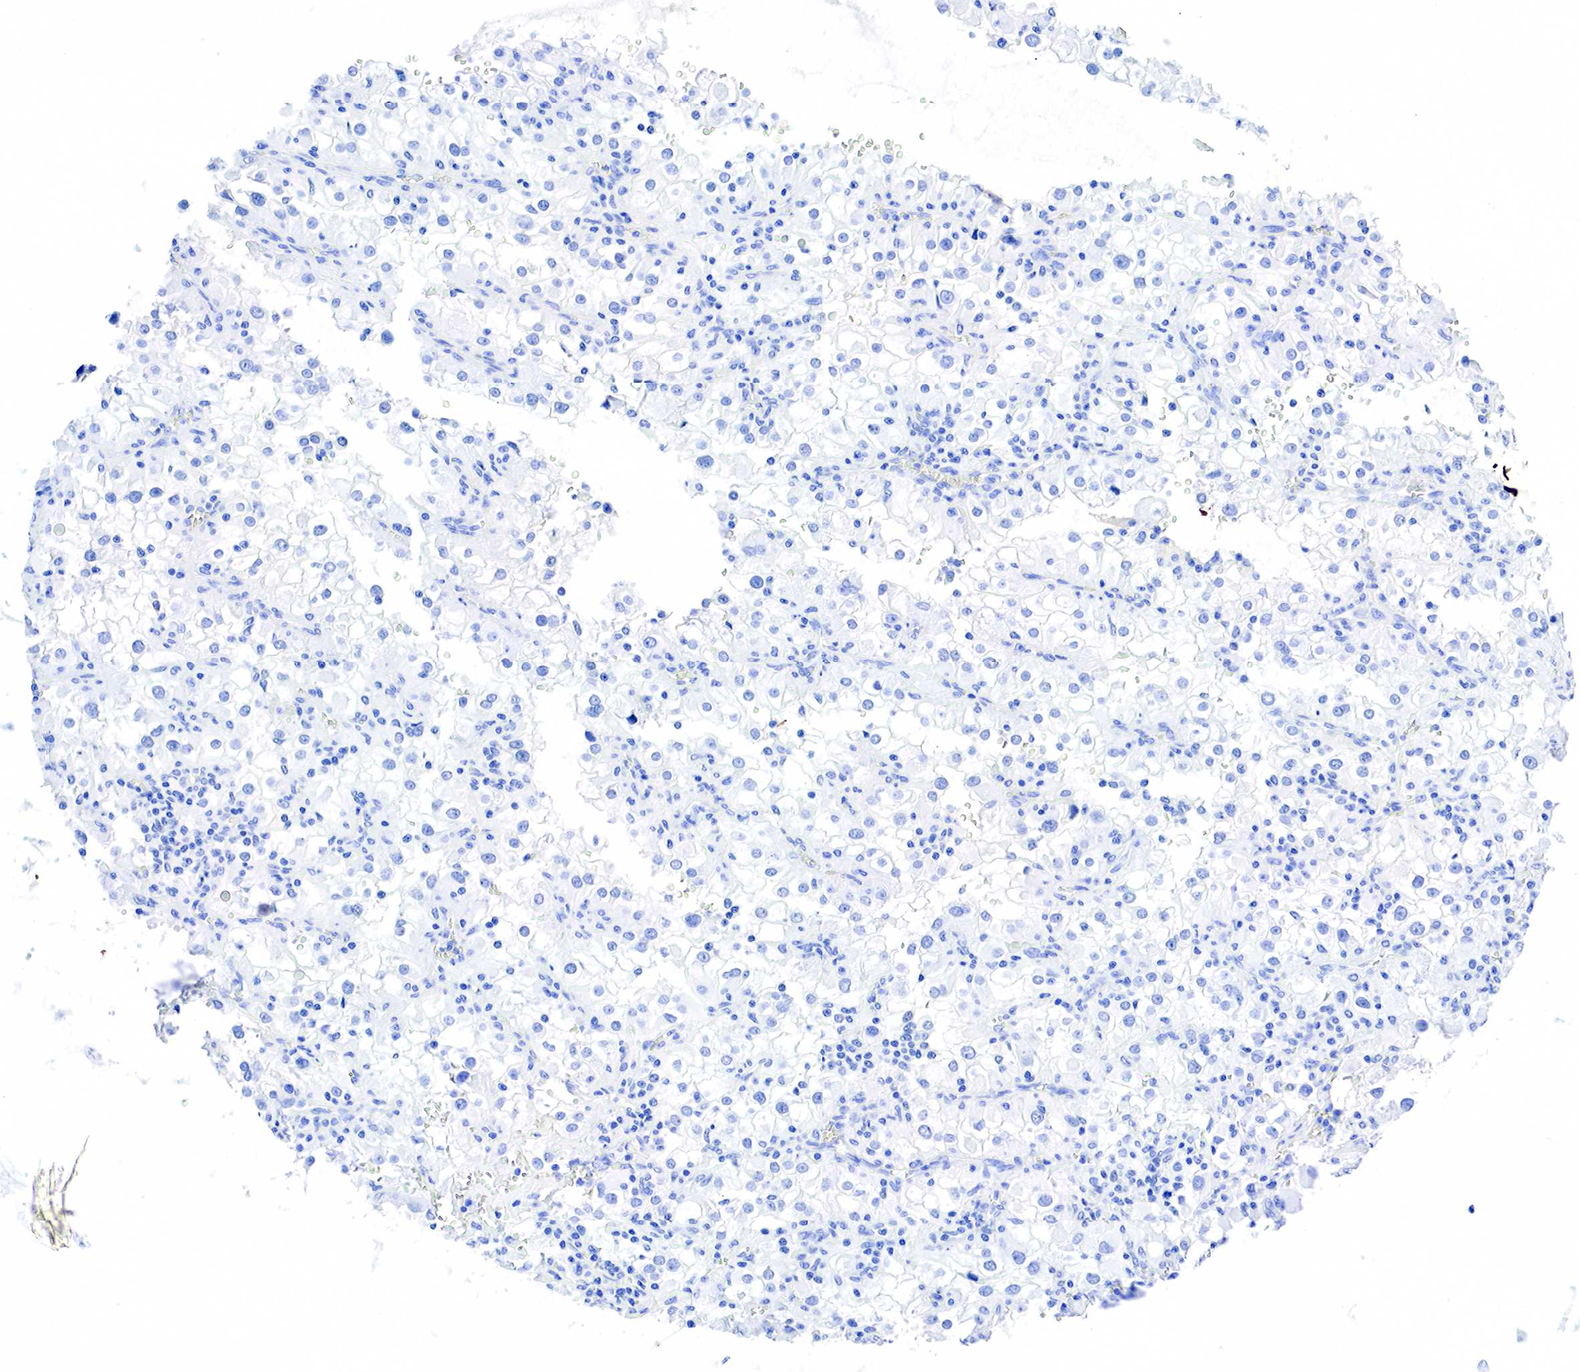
{"staining": {"intensity": "negative", "quantity": "none", "location": "none"}, "tissue": "renal cancer", "cell_type": "Tumor cells", "image_type": "cancer", "snomed": [{"axis": "morphology", "description": "Adenocarcinoma, NOS"}, {"axis": "topography", "description": "Kidney"}], "caption": "The image displays no significant expression in tumor cells of renal cancer. (DAB (3,3'-diaminobenzidine) immunohistochemistry (IHC), high magnification).", "gene": "KRT7", "patient": {"sex": "female", "age": 52}}